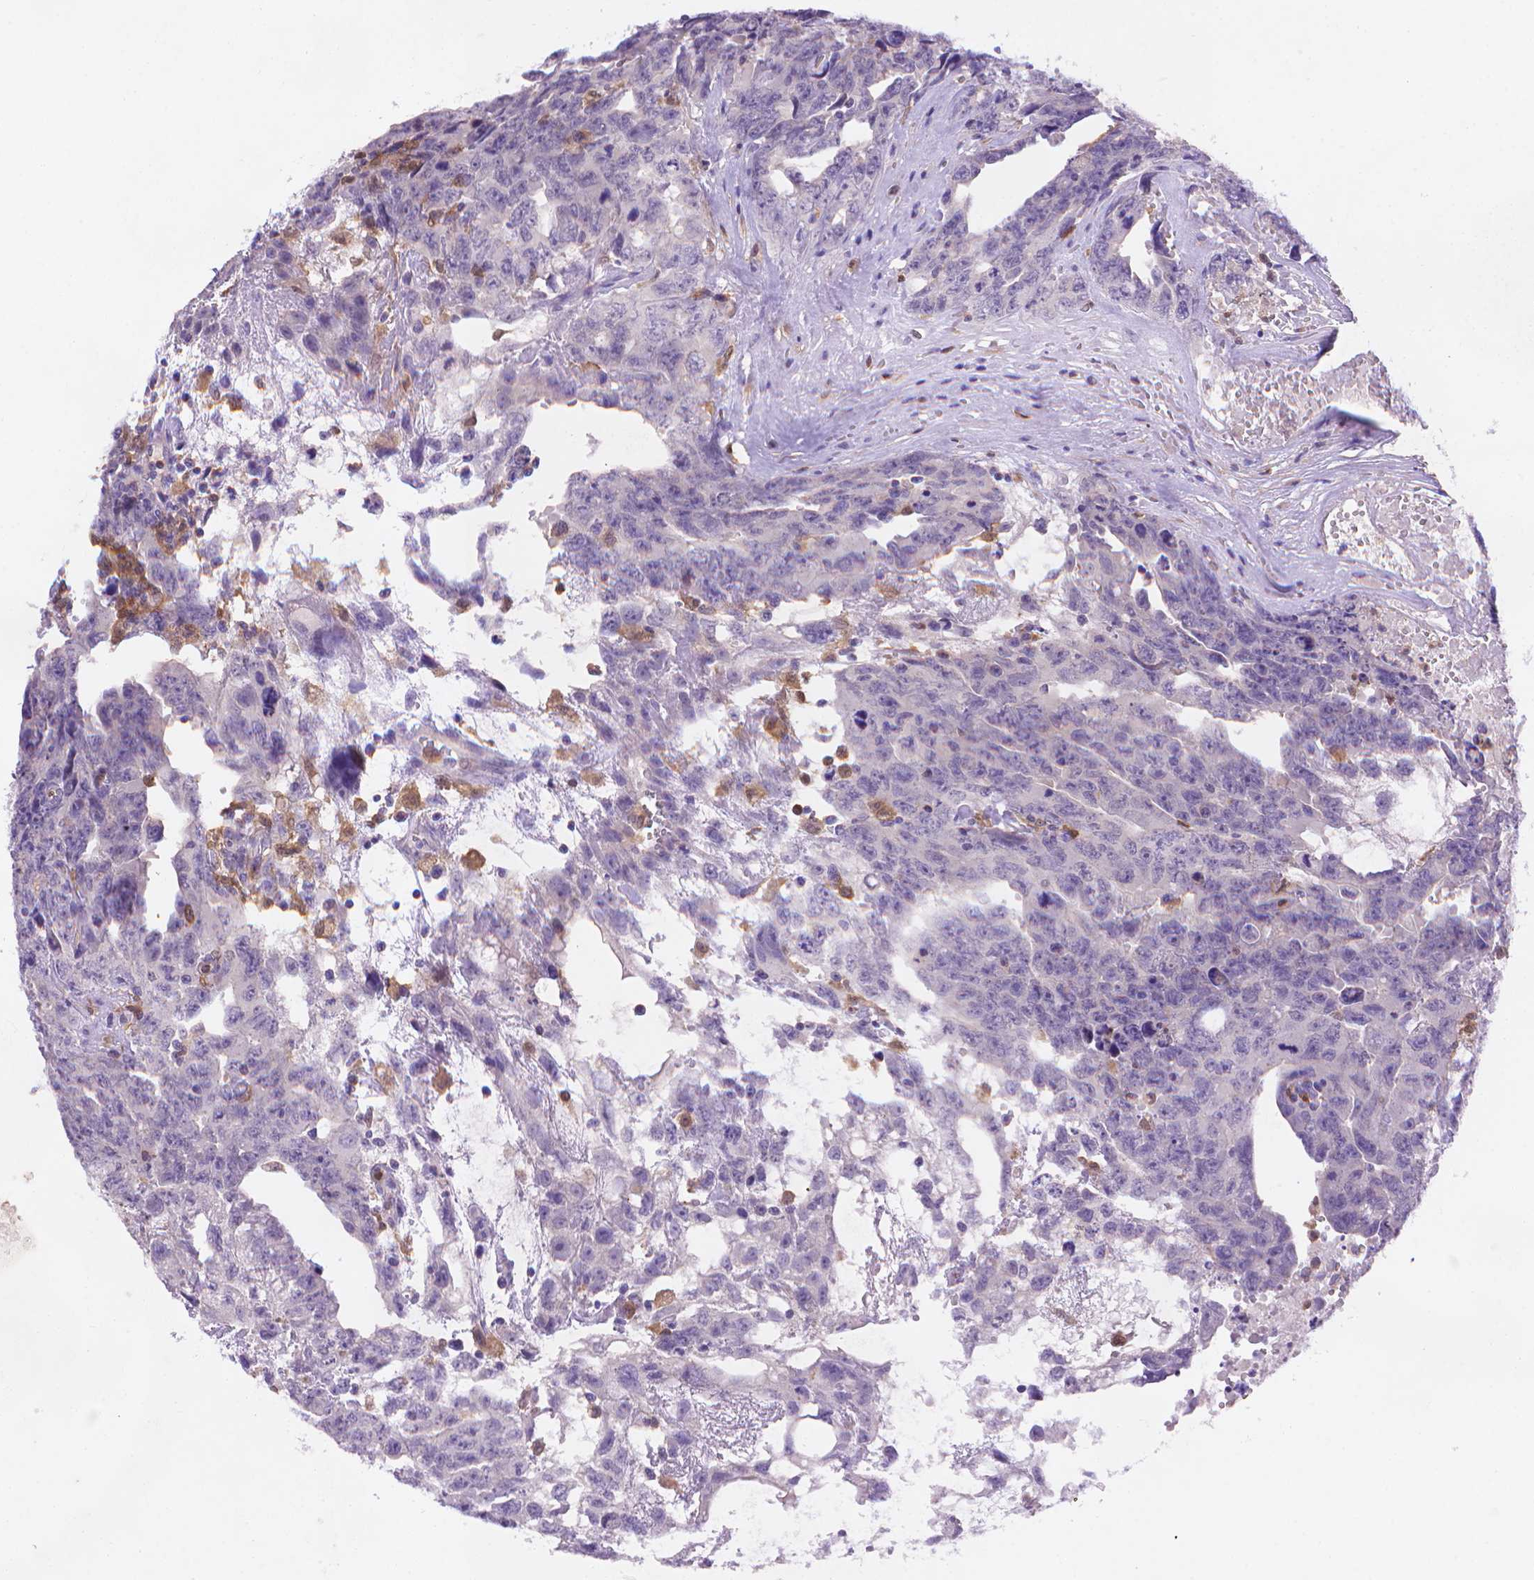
{"staining": {"intensity": "negative", "quantity": "none", "location": "none"}, "tissue": "testis cancer", "cell_type": "Tumor cells", "image_type": "cancer", "snomed": [{"axis": "morphology", "description": "Carcinoma, Embryonal, NOS"}, {"axis": "topography", "description": "Testis"}], "caption": "IHC of testis embryonal carcinoma shows no staining in tumor cells.", "gene": "FGD2", "patient": {"sex": "male", "age": 24}}